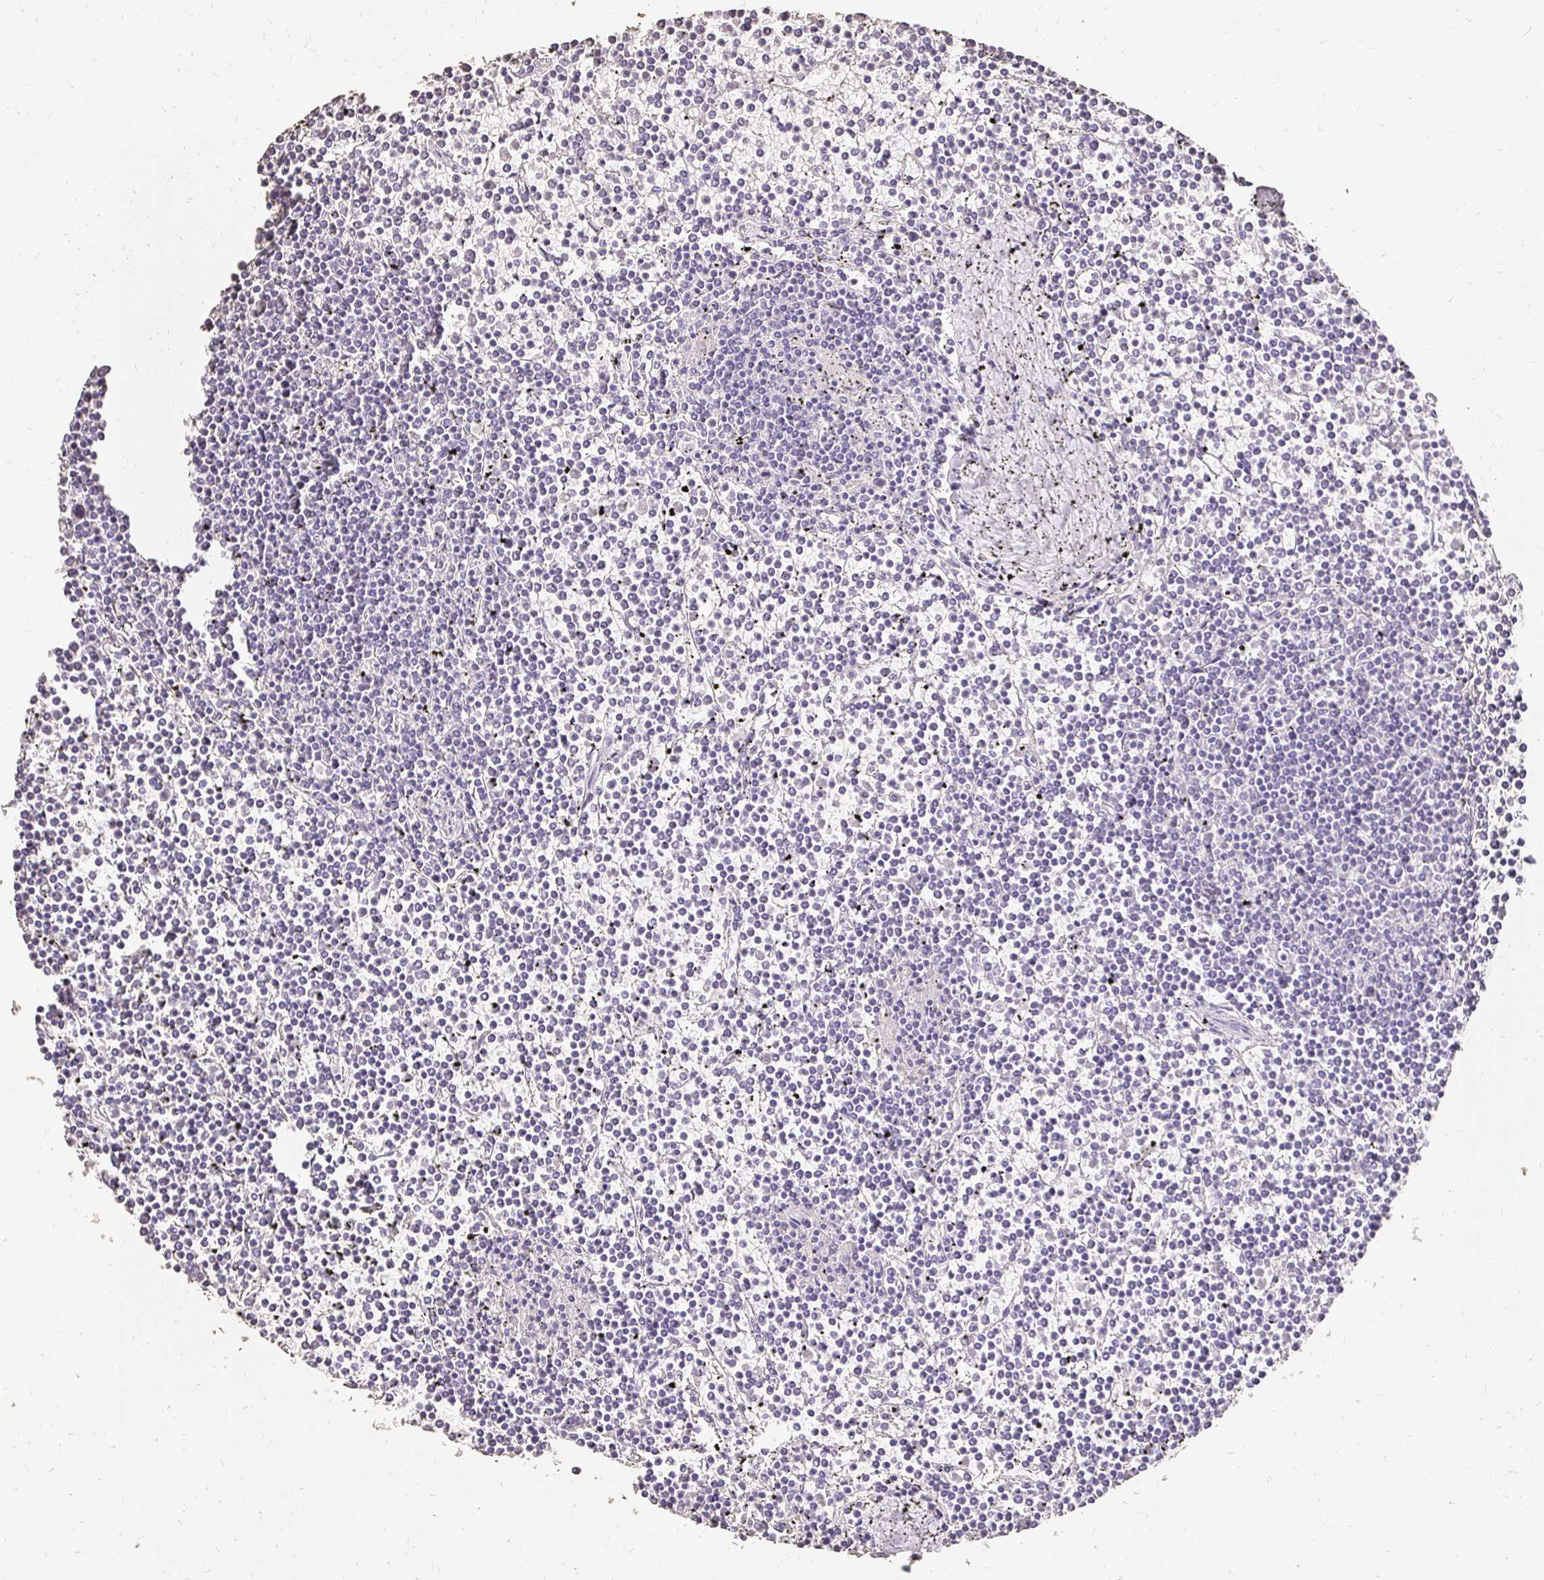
{"staining": {"intensity": "negative", "quantity": "none", "location": "none"}, "tissue": "lymphoma", "cell_type": "Tumor cells", "image_type": "cancer", "snomed": [{"axis": "morphology", "description": "Malignant lymphoma, non-Hodgkin's type, Low grade"}, {"axis": "topography", "description": "Spleen"}], "caption": "A micrograph of human lymphoma is negative for staining in tumor cells.", "gene": "UGT1A6", "patient": {"sex": "female", "age": 19}}